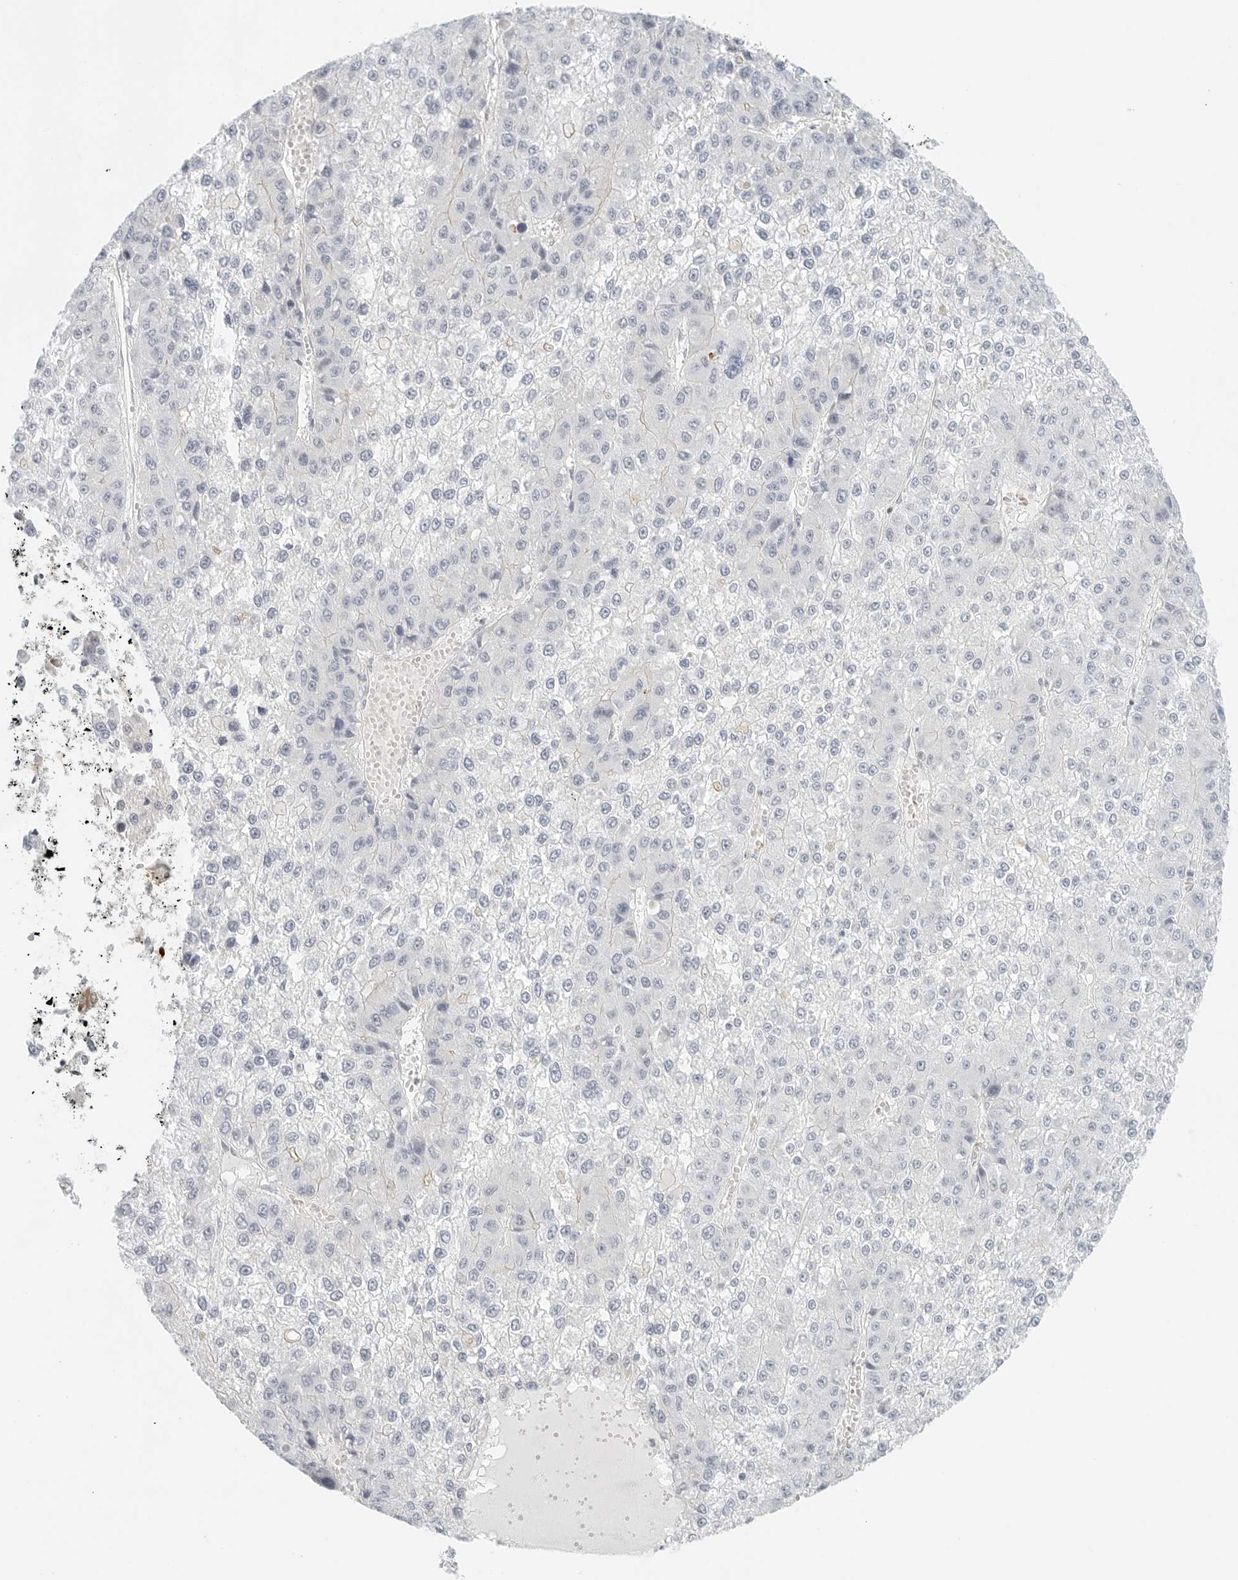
{"staining": {"intensity": "negative", "quantity": "none", "location": "none"}, "tissue": "liver cancer", "cell_type": "Tumor cells", "image_type": "cancer", "snomed": [{"axis": "morphology", "description": "Carcinoma, Hepatocellular, NOS"}, {"axis": "topography", "description": "Liver"}], "caption": "Liver cancer (hepatocellular carcinoma) was stained to show a protein in brown. There is no significant staining in tumor cells. (DAB (3,3'-diaminobenzidine) immunohistochemistry (IHC), high magnification).", "gene": "IQCC", "patient": {"sex": "female", "age": 73}}